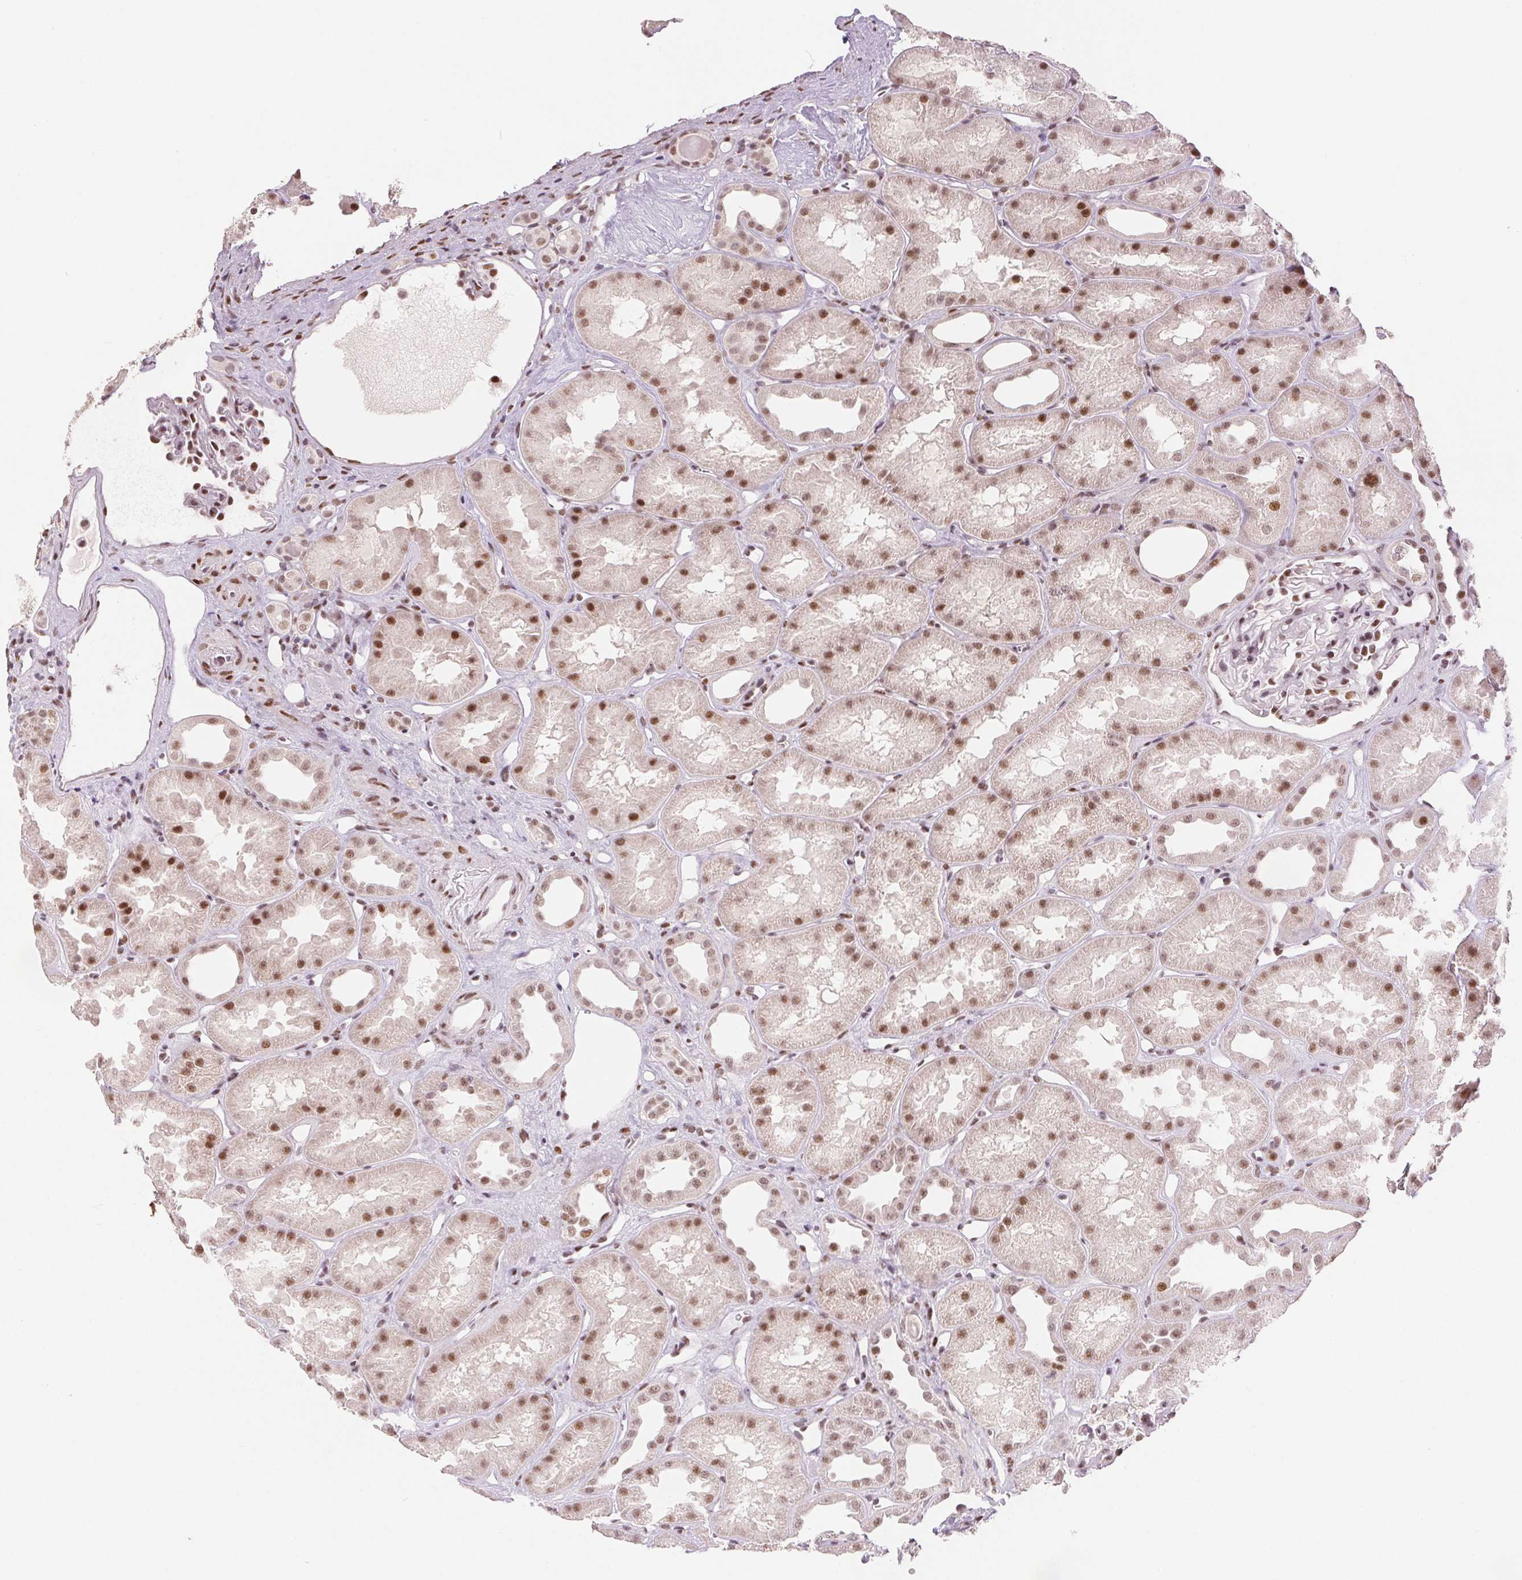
{"staining": {"intensity": "moderate", "quantity": ">75%", "location": "nuclear"}, "tissue": "kidney", "cell_type": "Cells in glomeruli", "image_type": "normal", "snomed": [{"axis": "morphology", "description": "Normal tissue, NOS"}, {"axis": "topography", "description": "Kidney"}], "caption": "An immunohistochemistry image of benign tissue is shown. Protein staining in brown shows moderate nuclear positivity in kidney within cells in glomeruli. (DAB IHC, brown staining for protein, blue staining for nuclei).", "gene": "ZNF703", "patient": {"sex": "male", "age": 61}}